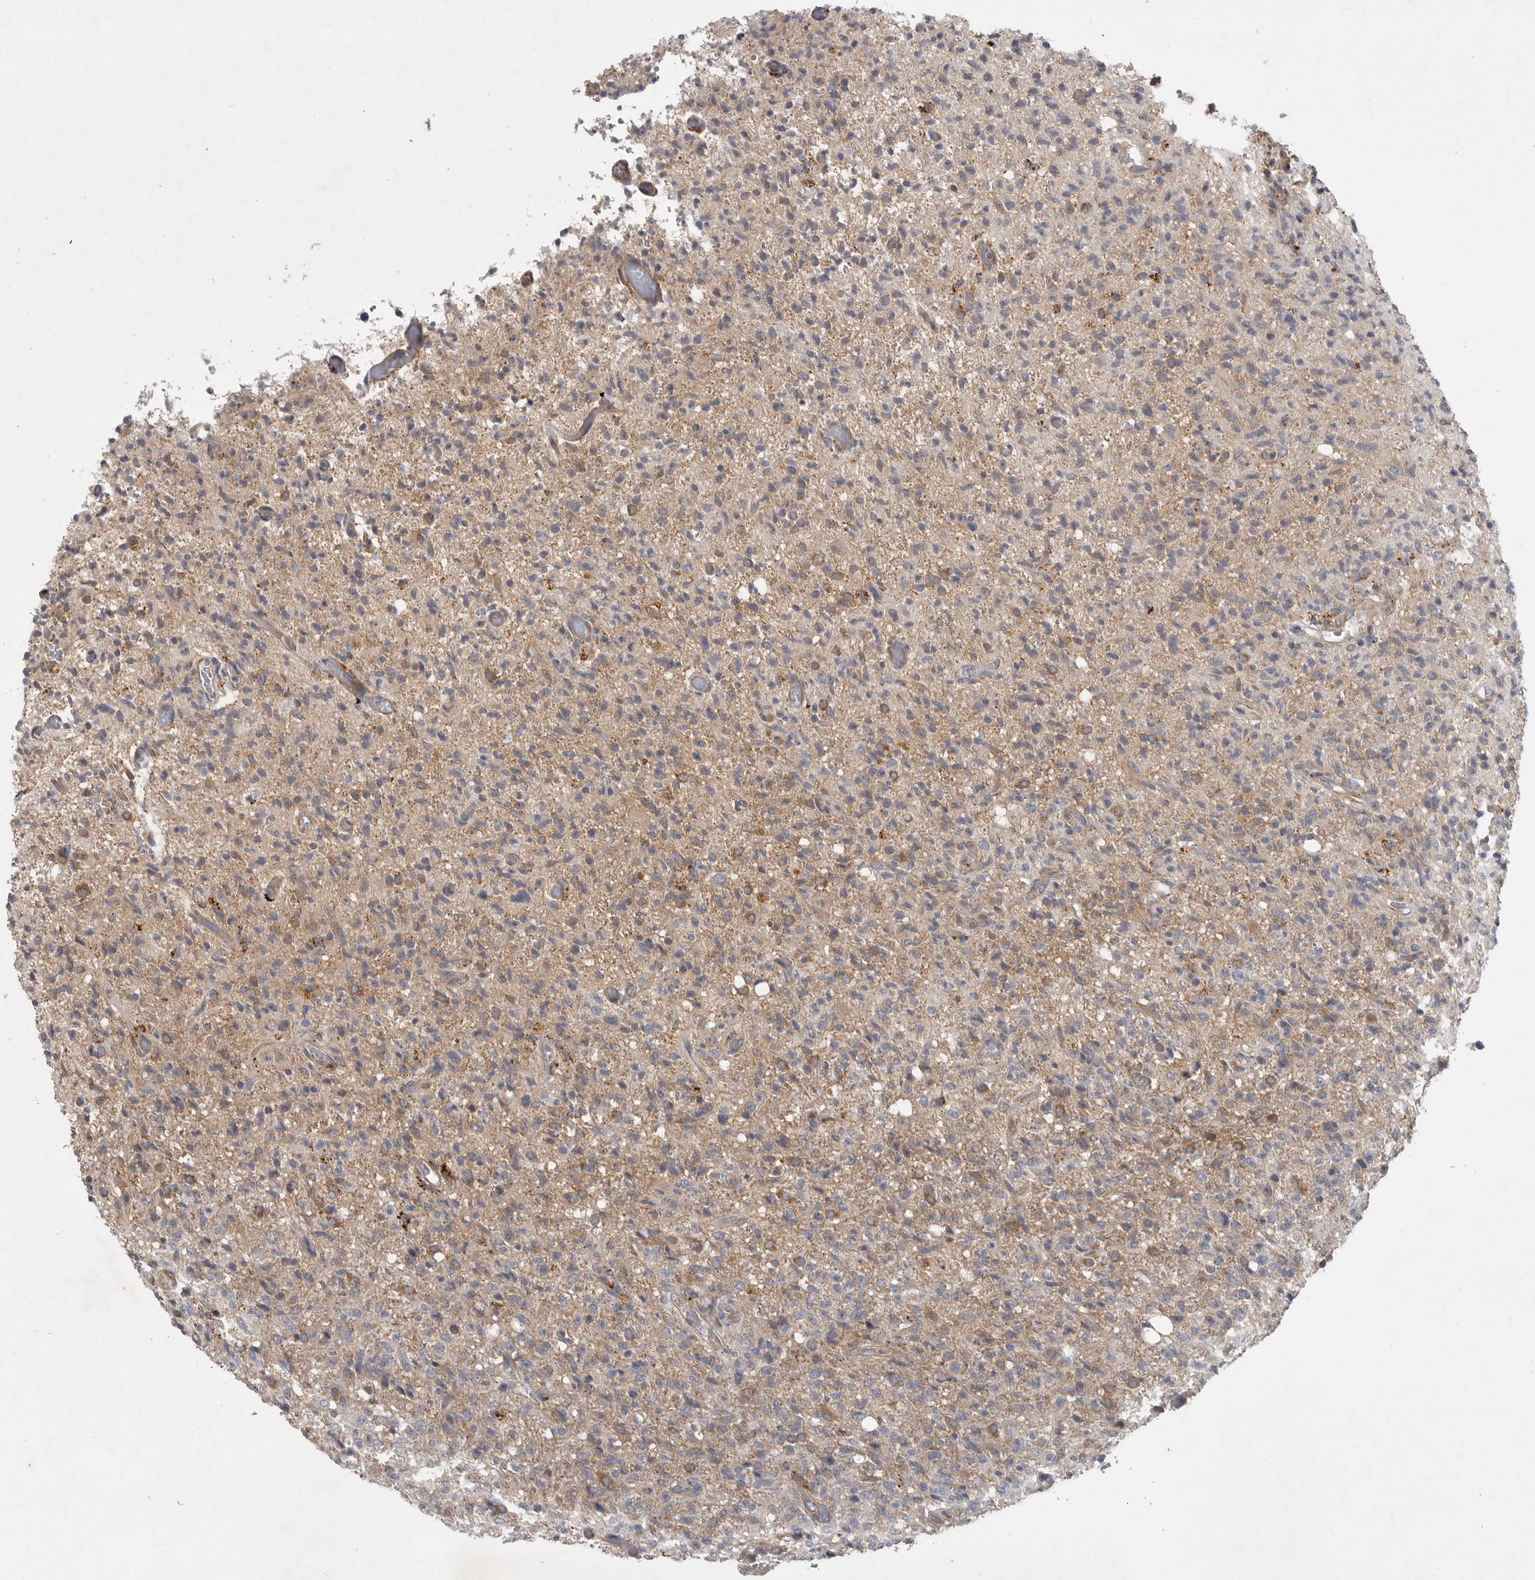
{"staining": {"intensity": "weak", "quantity": "<25%", "location": "cytoplasmic/membranous"}, "tissue": "glioma", "cell_type": "Tumor cells", "image_type": "cancer", "snomed": [{"axis": "morphology", "description": "Glioma, malignant, High grade"}, {"axis": "topography", "description": "Brain"}], "caption": "An immunohistochemistry histopathology image of malignant glioma (high-grade) is shown. There is no staining in tumor cells of malignant glioma (high-grade).", "gene": "C1orf109", "patient": {"sex": "female", "age": 57}}